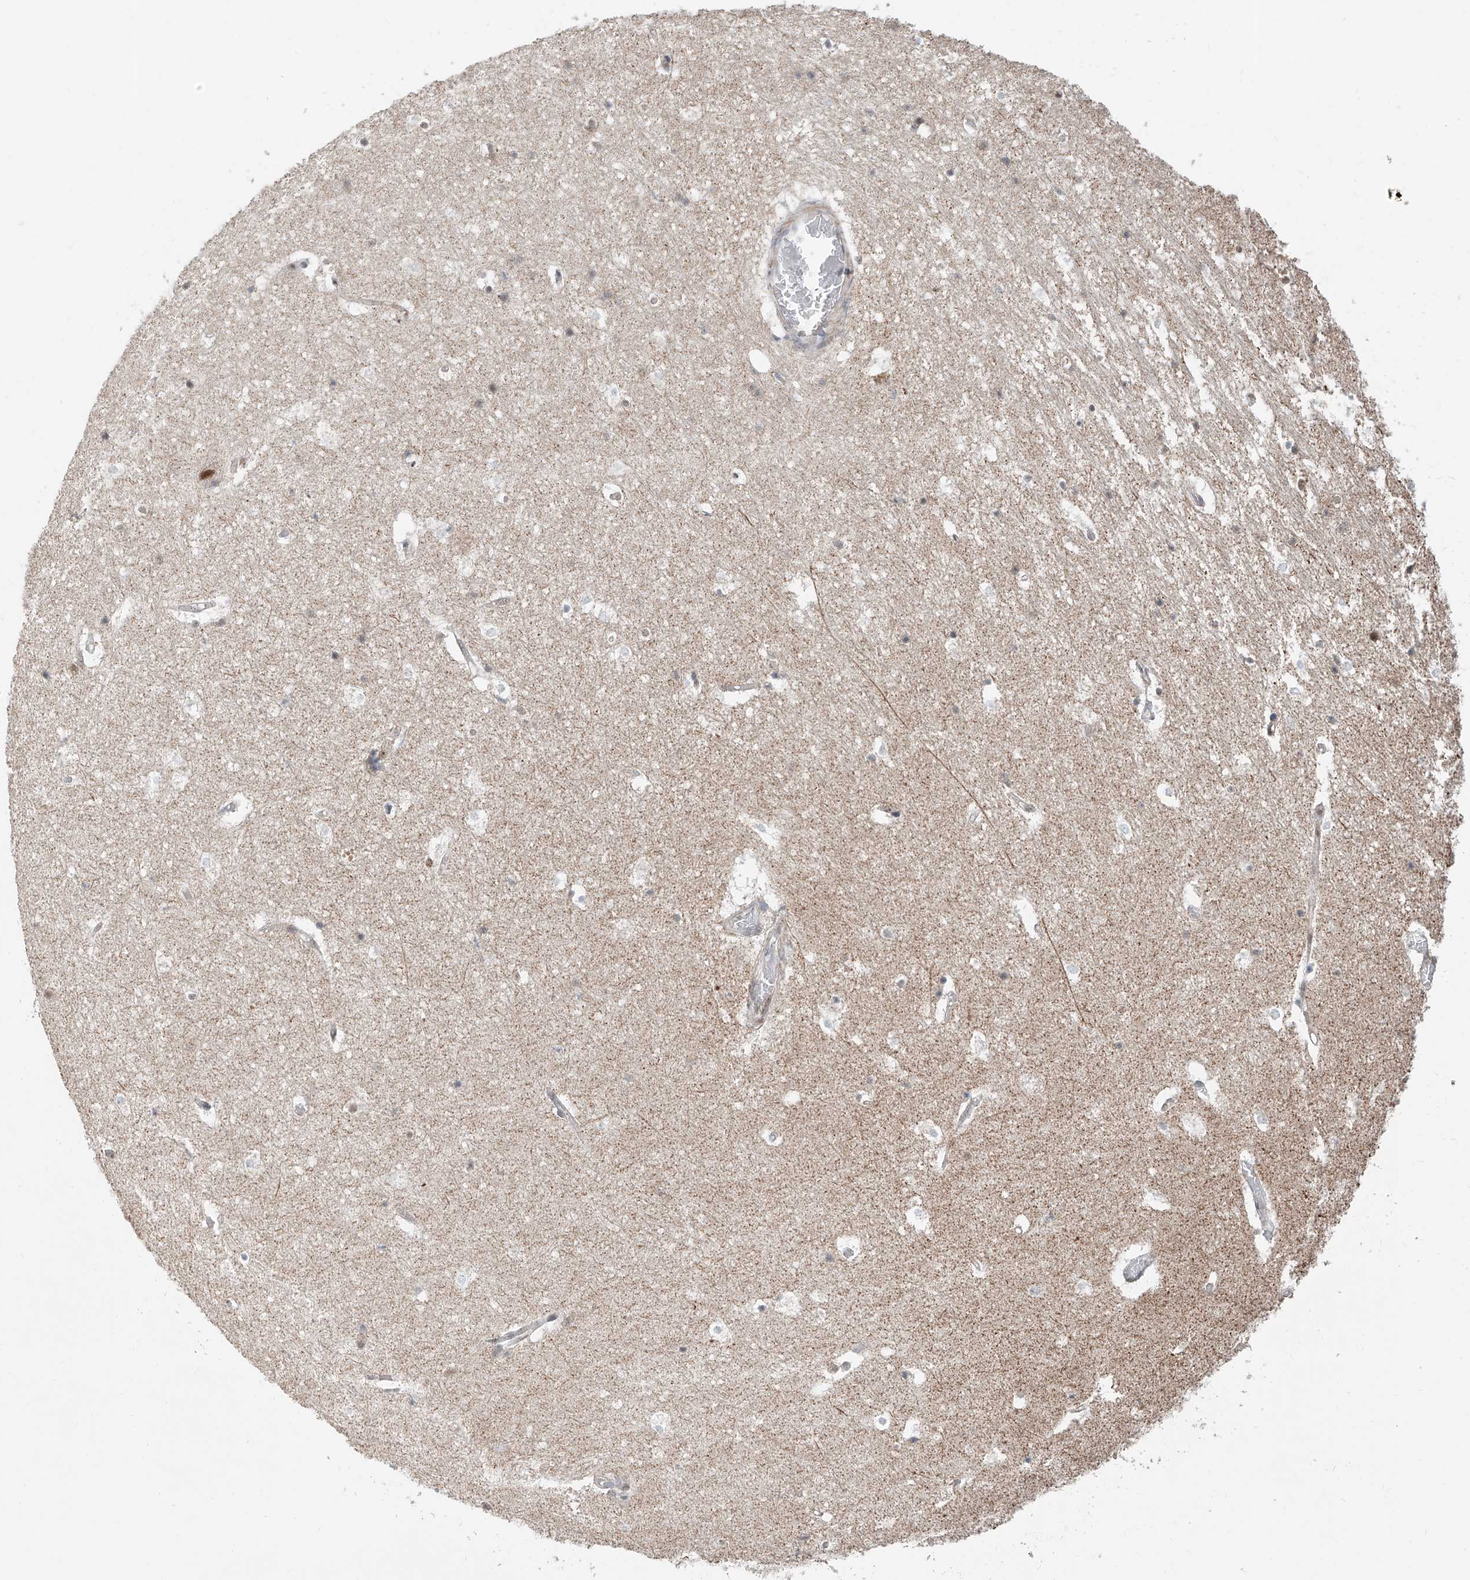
{"staining": {"intensity": "weak", "quantity": "<25%", "location": "nuclear"}, "tissue": "hippocampus", "cell_type": "Glial cells", "image_type": "normal", "snomed": [{"axis": "morphology", "description": "Normal tissue, NOS"}, {"axis": "topography", "description": "Hippocampus"}], "caption": "Immunohistochemistry image of unremarkable hippocampus: hippocampus stained with DAB exhibits no significant protein positivity in glial cells.", "gene": "SDE2", "patient": {"sex": "female", "age": 52}}